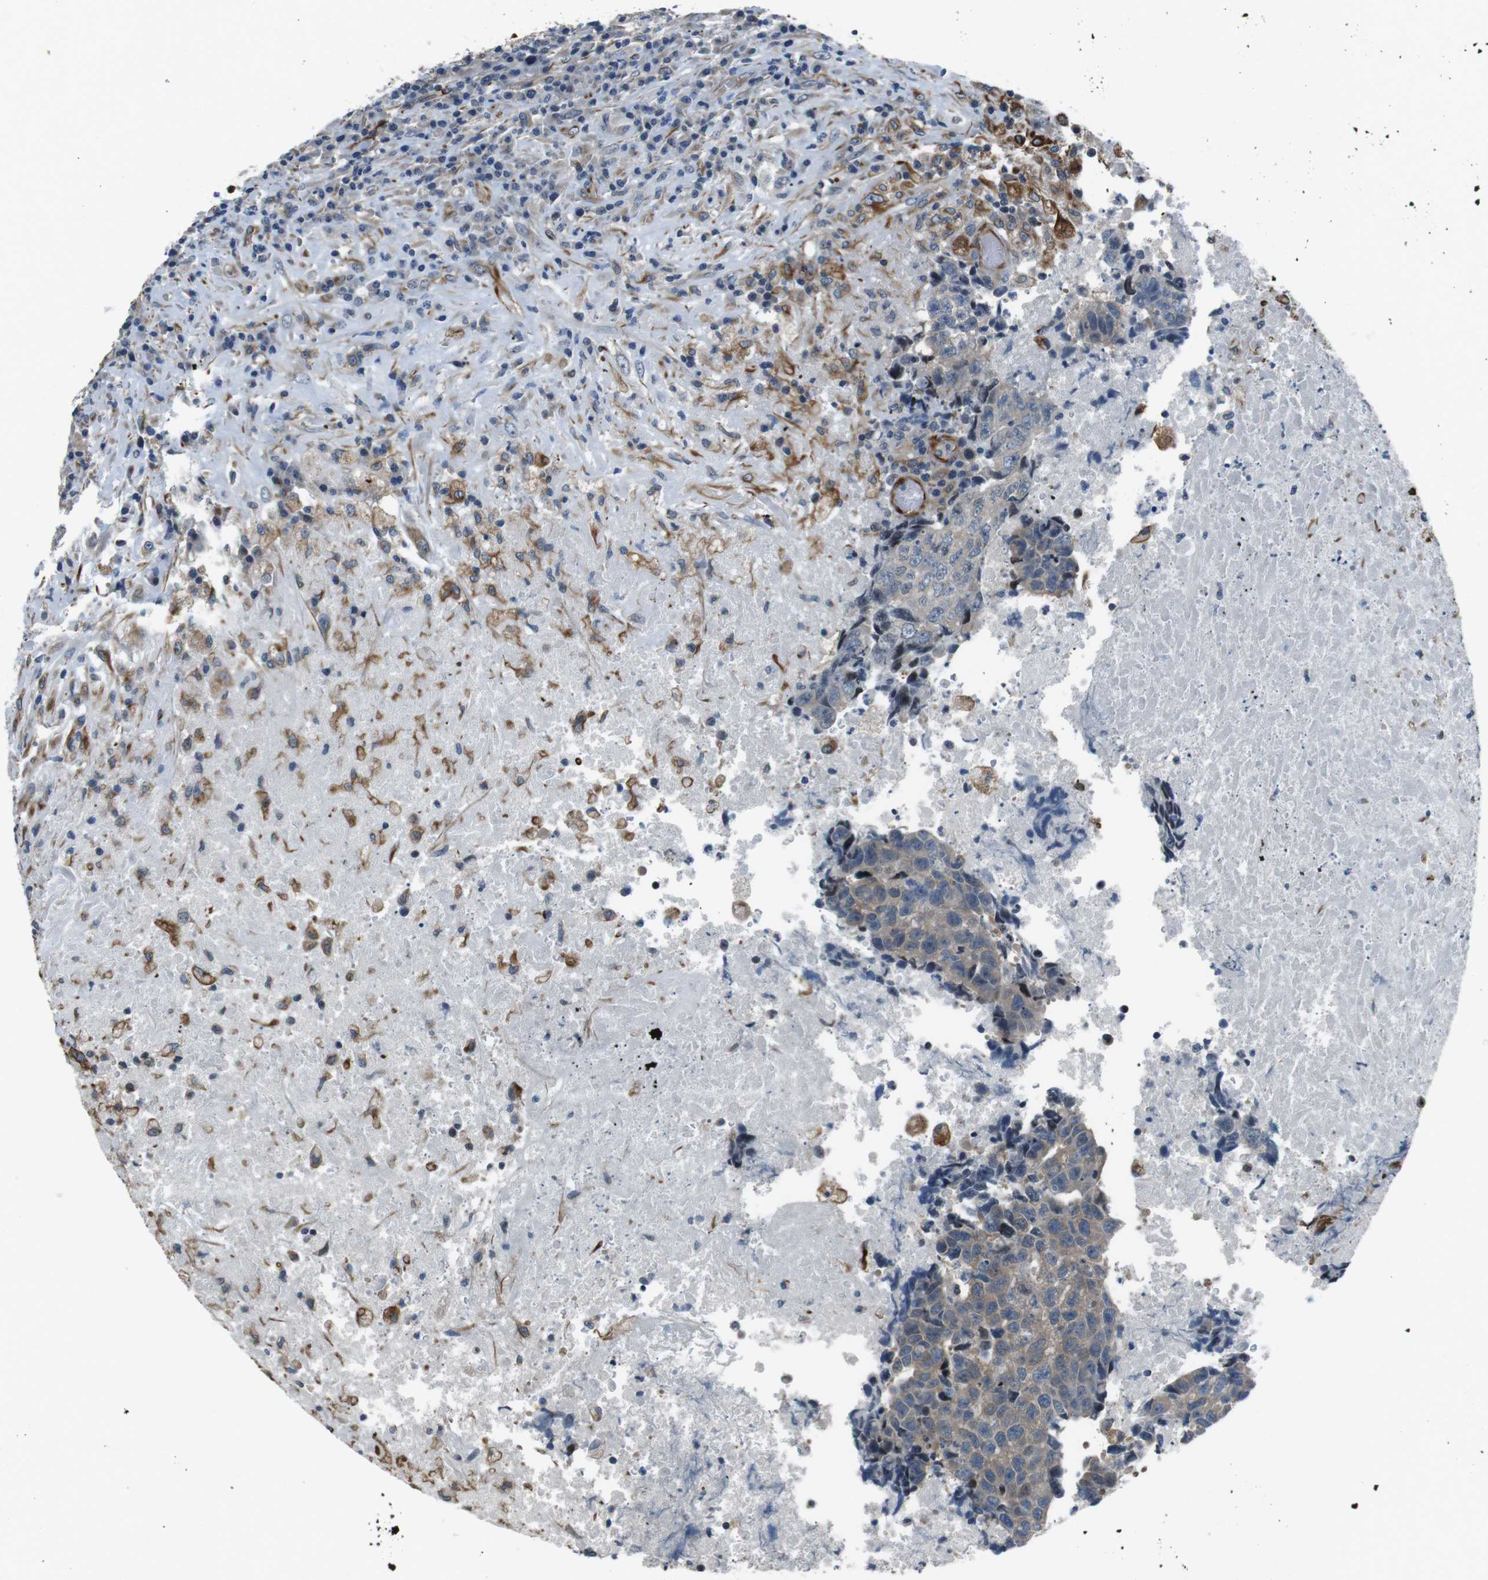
{"staining": {"intensity": "weak", "quantity": "<25%", "location": "cytoplasmic/membranous"}, "tissue": "testis cancer", "cell_type": "Tumor cells", "image_type": "cancer", "snomed": [{"axis": "morphology", "description": "Necrosis, NOS"}, {"axis": "morphology", "description": "Carcinoma, Embryonal, NOS"}, {"axis": "topography", "description": "Testis"}], "caption": "This is an immunohistochemistry photomicrograph of human testis cancer (embryonal carcinoma). There is no expression in tumor cells.", "gene": "LRRC49", "patient": {"sex": "male", "age": 19}}